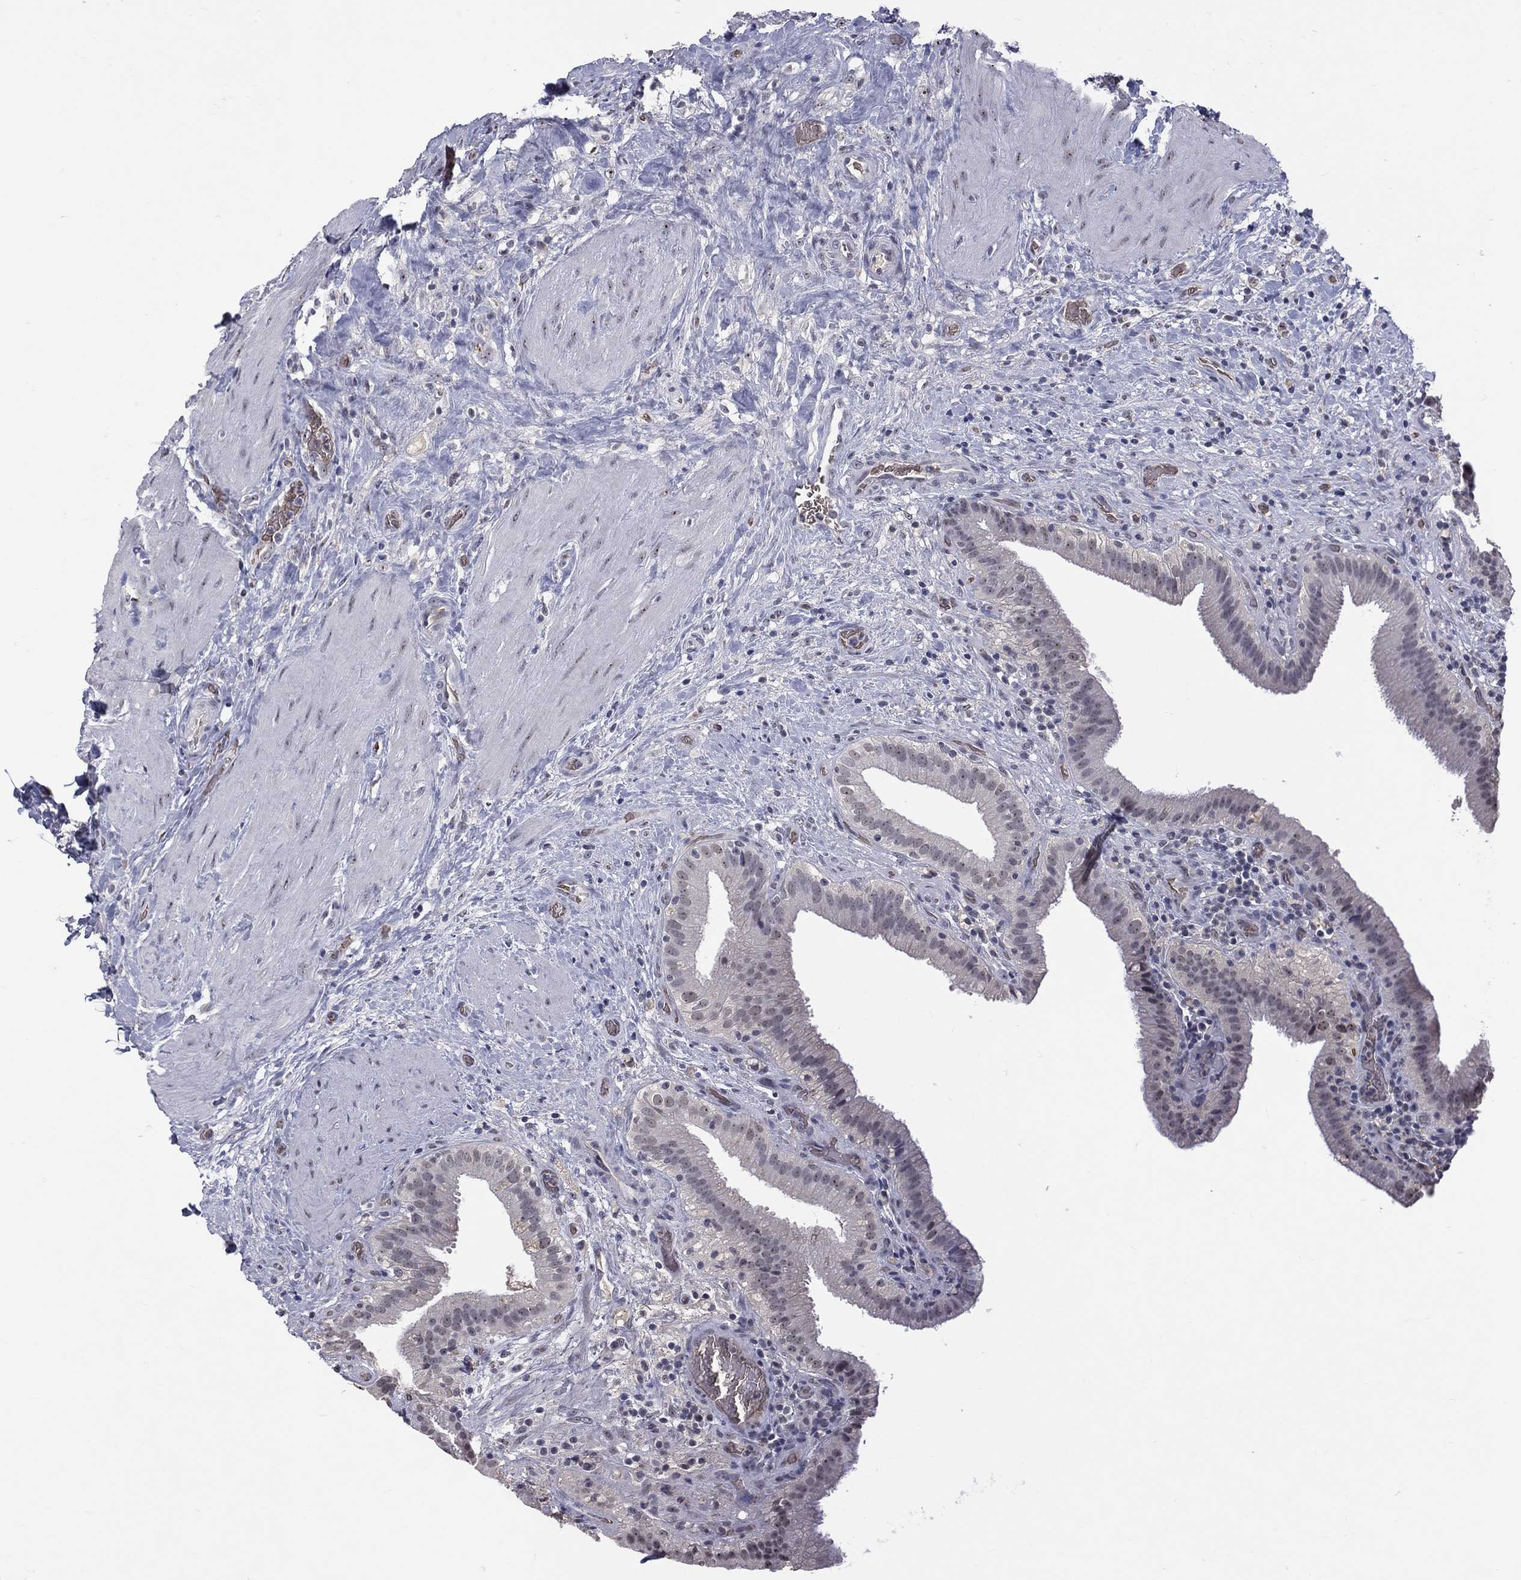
{"staining": {"intensity": "negative", "quantity": "none", "location": "none"}, "tissue": "gallbladder", "cell_type": "Glandular cells", "image_type": "normal", "snomed": [{"axis": "morphology", "description": "Normal tissue, NOS"}, {"axis": "topography", "description": "Gallbladder"}], "caption": "Immunohistochemistry image of benign human gallbladder stained for a protein (brown), which shows no positivity in glandular cells. The staining was performed using DAB (3,3'-diaminobenzidine) to visualize the protein expression in brown, while the nuclei were stained in blue with hematoxylin (Magnification: 20x).", "gene": "DSG4", "patient": {"sex": "male", "age": 62}}